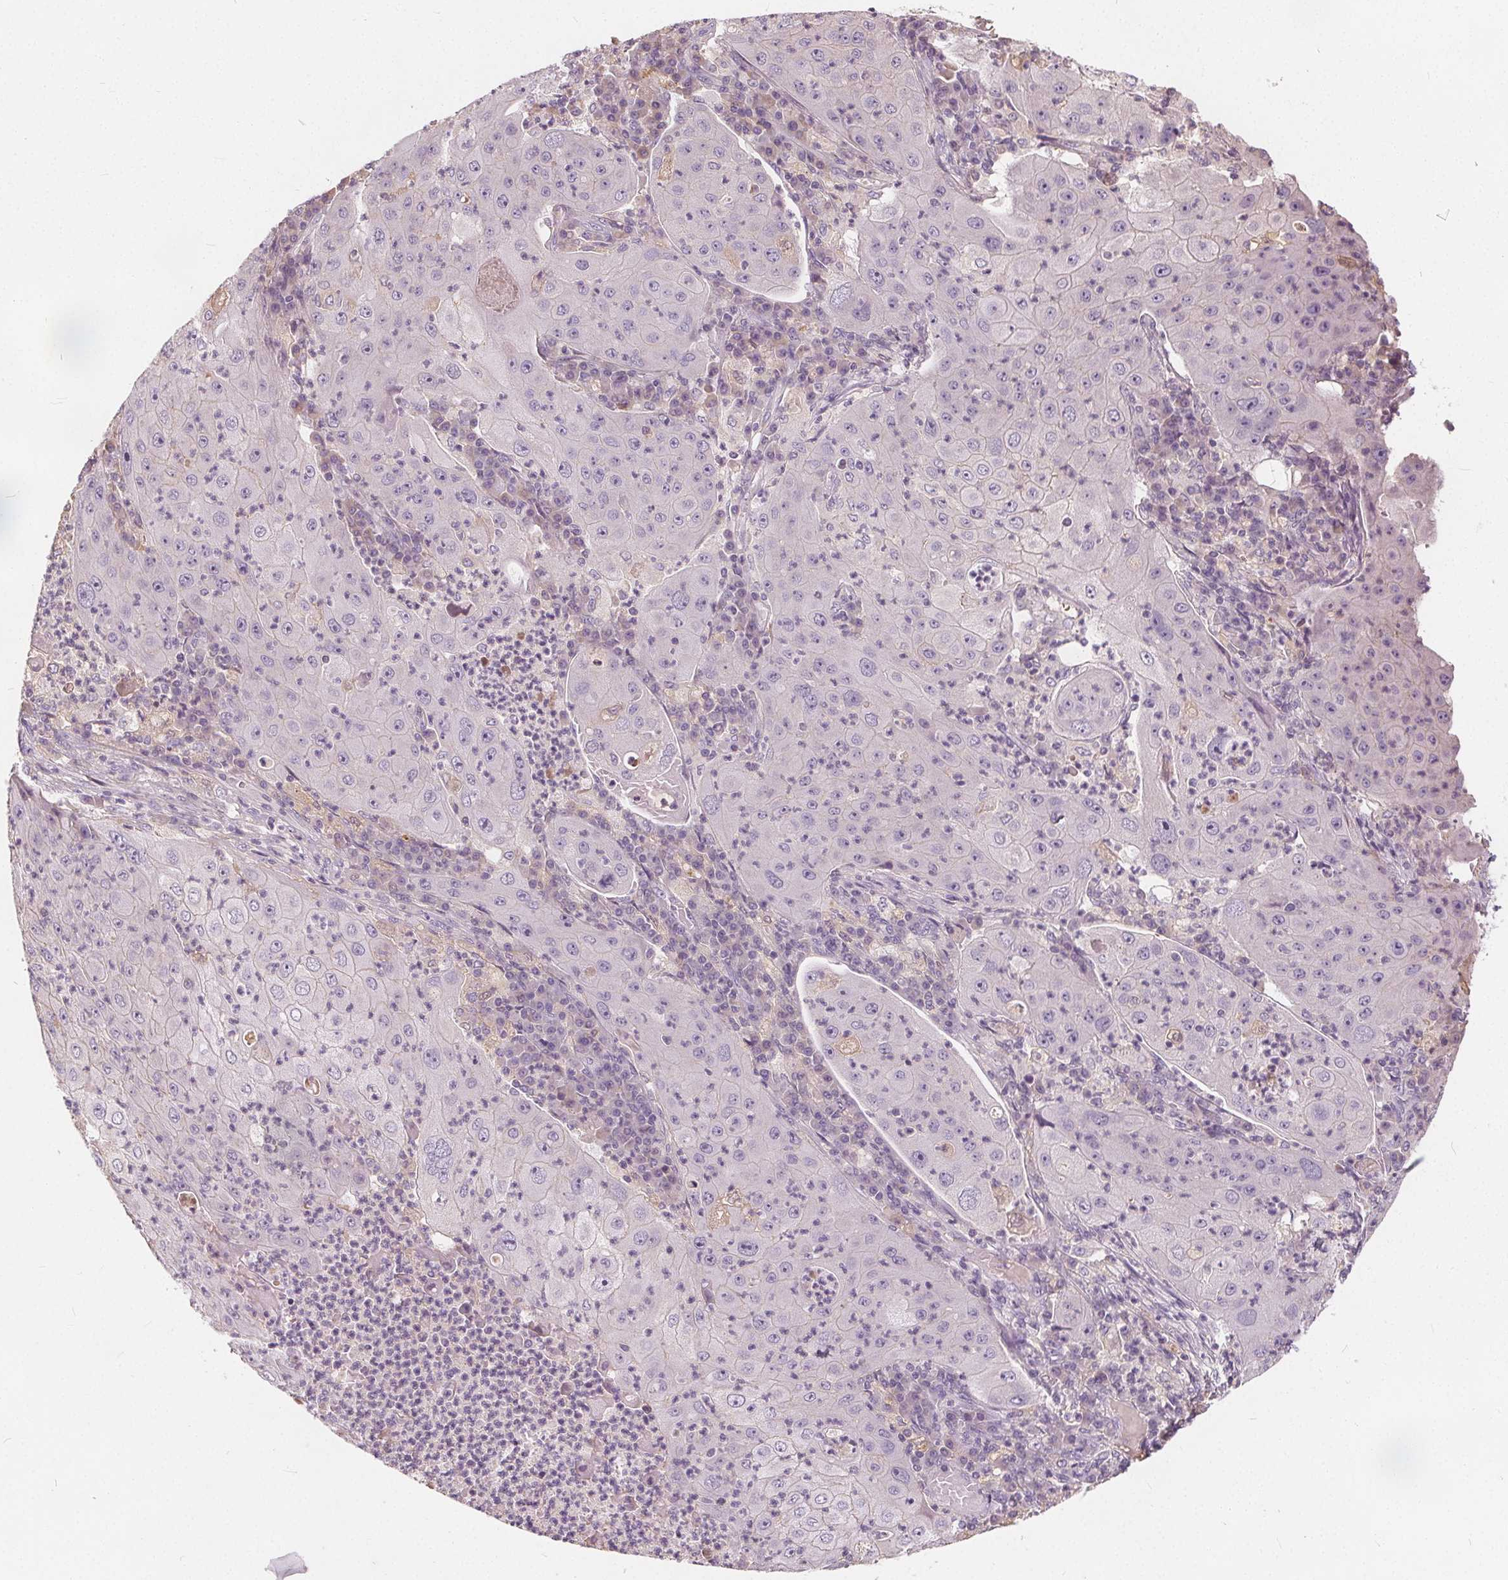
{"staining": {"intensity": "negative", "quantity": "none", "location": "none"}, "tissue": "lung cancer", "cell_type": "Tumor cells", "image_type": "cancer", "snomed": [{"axis": "morphology", "description": "Squamous cell carcinoma, NOS"}, {"axis": "topography", "description": "Lung"}], "caption": "Tumor cells are negative for protein expression in human squamous cell carcinoma (lung).", "gene": "PLA2G2E", "patient": {"sex": "female", "age": 59}}